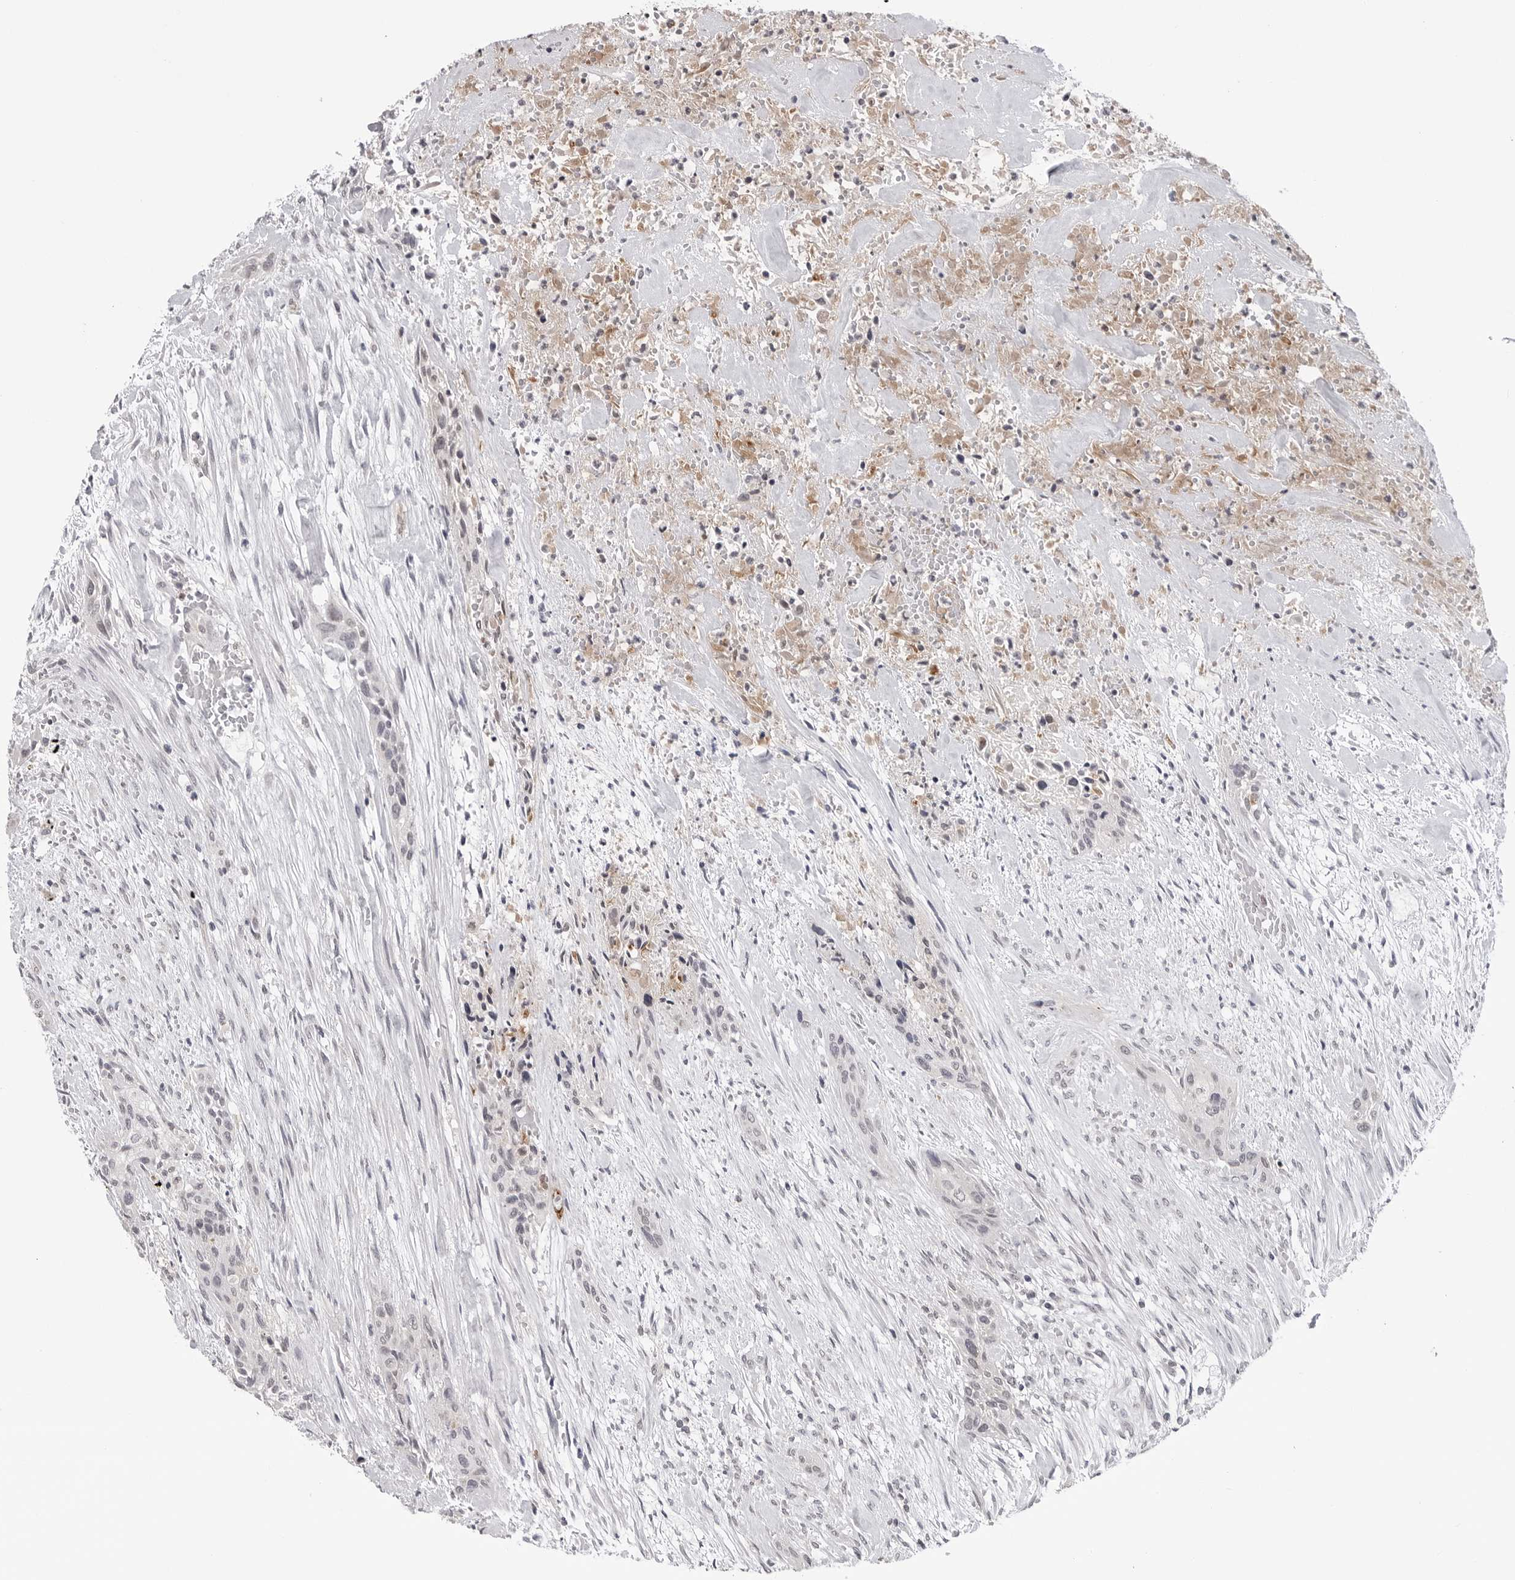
{"staining": {"intensity": "negative", "quantity": "none", "location": "none"}, "tissue": "urothelial cancer", "cell_type": "Tumor cells", "image_type": "cancer", "snomed": [{"axis": "morphology", "description": "Urothelial carcinoma, High grade"}, {"axis": "topography", "description": "Urinary bladder"}], "caption": "IHC of high-grade urothelial carcinoma reveals no expression in tumor cells.", "gene": "CDK20", "patient": {"sex": "male", "age": 35}}